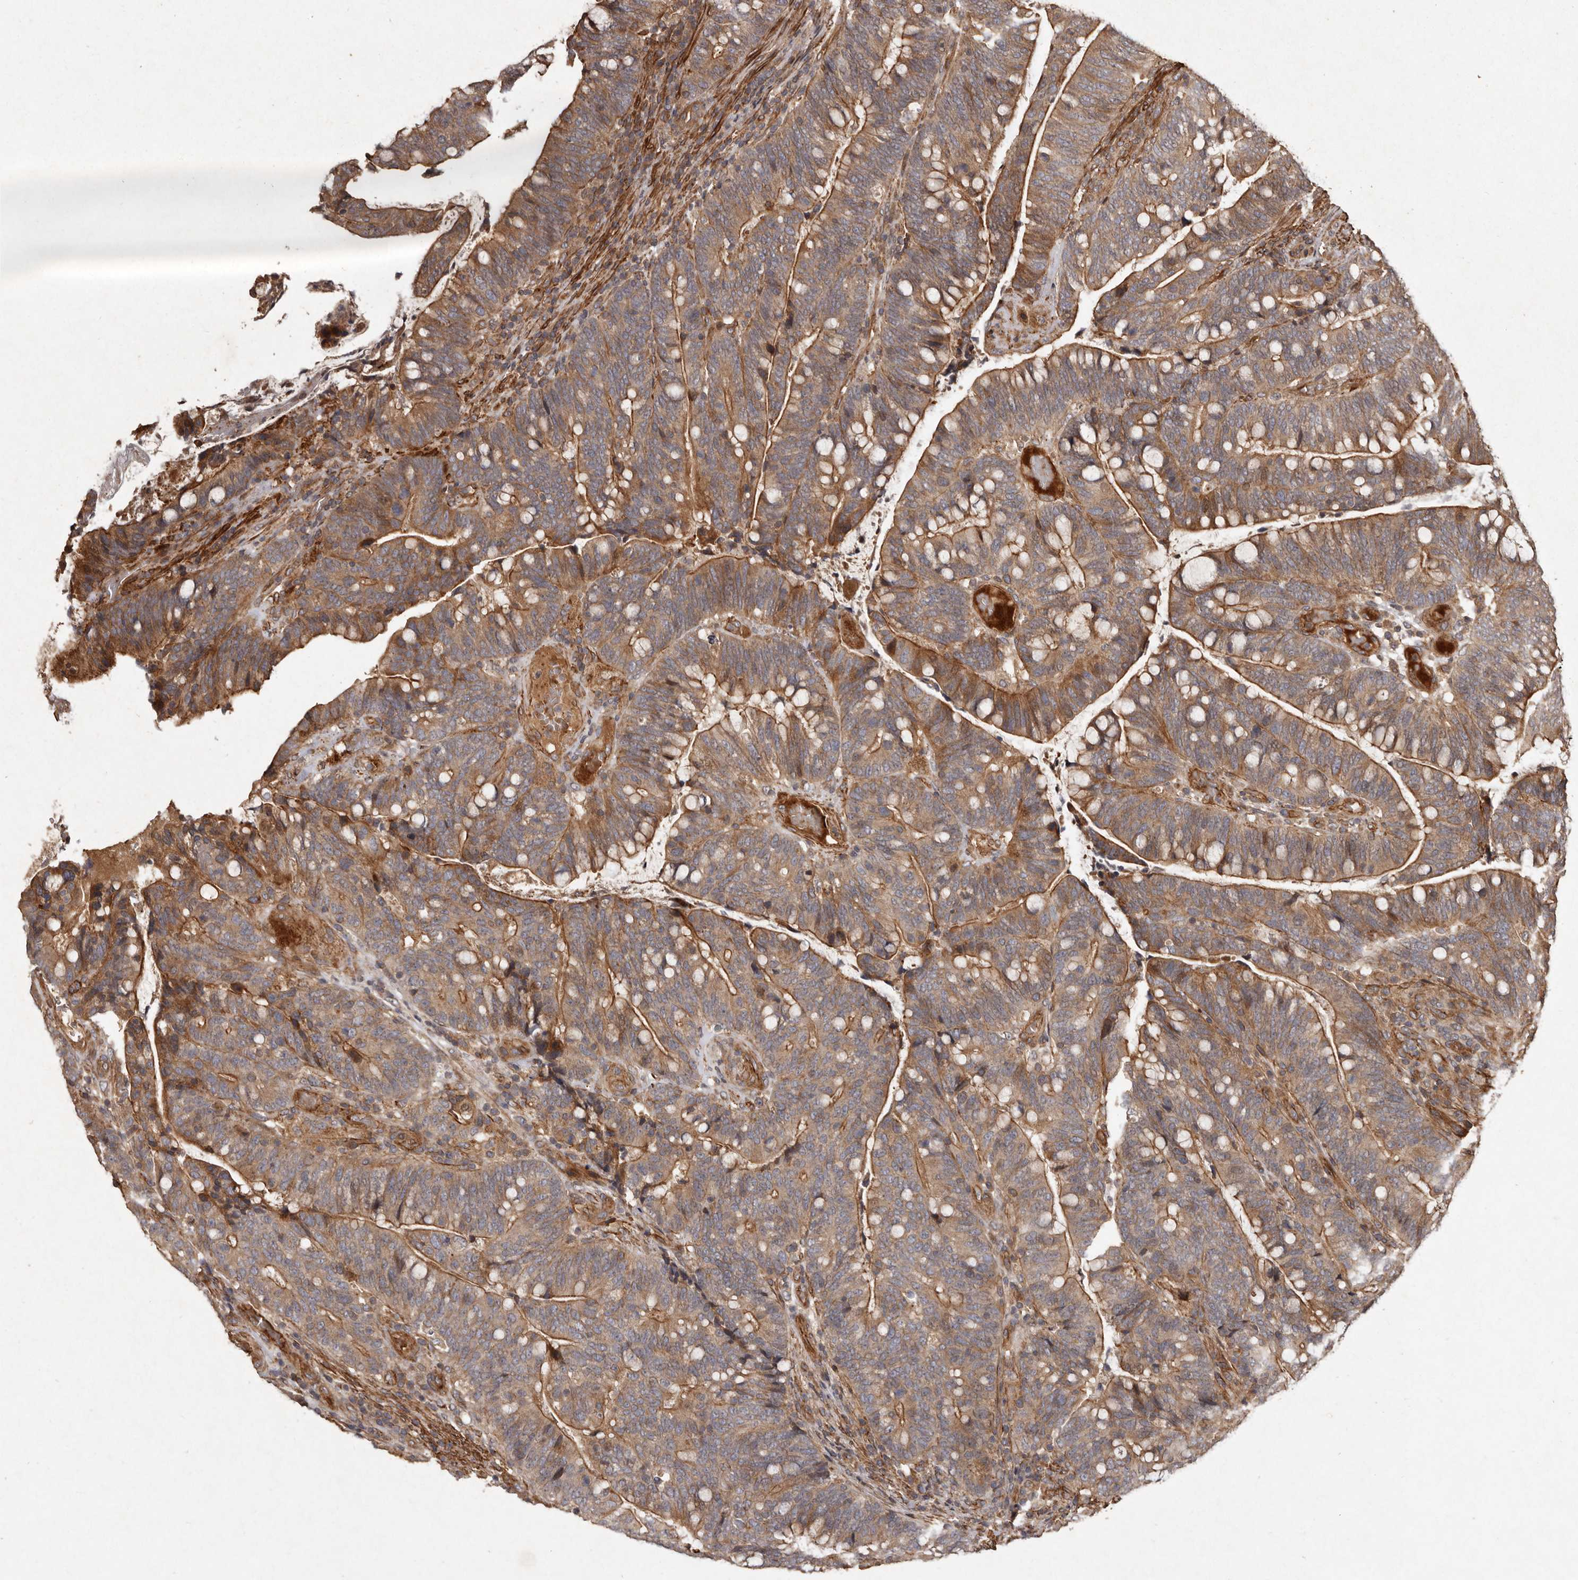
{"staining": {"intensity": "moderate", "quantity": ">75%", "location": "cytoplasmic/membranous"}, "tissue": "colorectal cancer", "cell_type": "Tumor cells", "image_type": "cancer", "snomed": [{"axis": "morphology", "description": "Adenocarcinoma, NOS"}, {"axis": "topography", "description": "Colon"}], "caption": "This photomicrograph demonstrates colorectal adenocarcinoma stained with IHC to label a protein in brown. The cytoplasmic/membranous of tumor cells show moderate positivity for the protein. Nuclei are counter-stained blue.", "gene": "SEMA3A", "patient": {"sex": "female", "age": 66}}